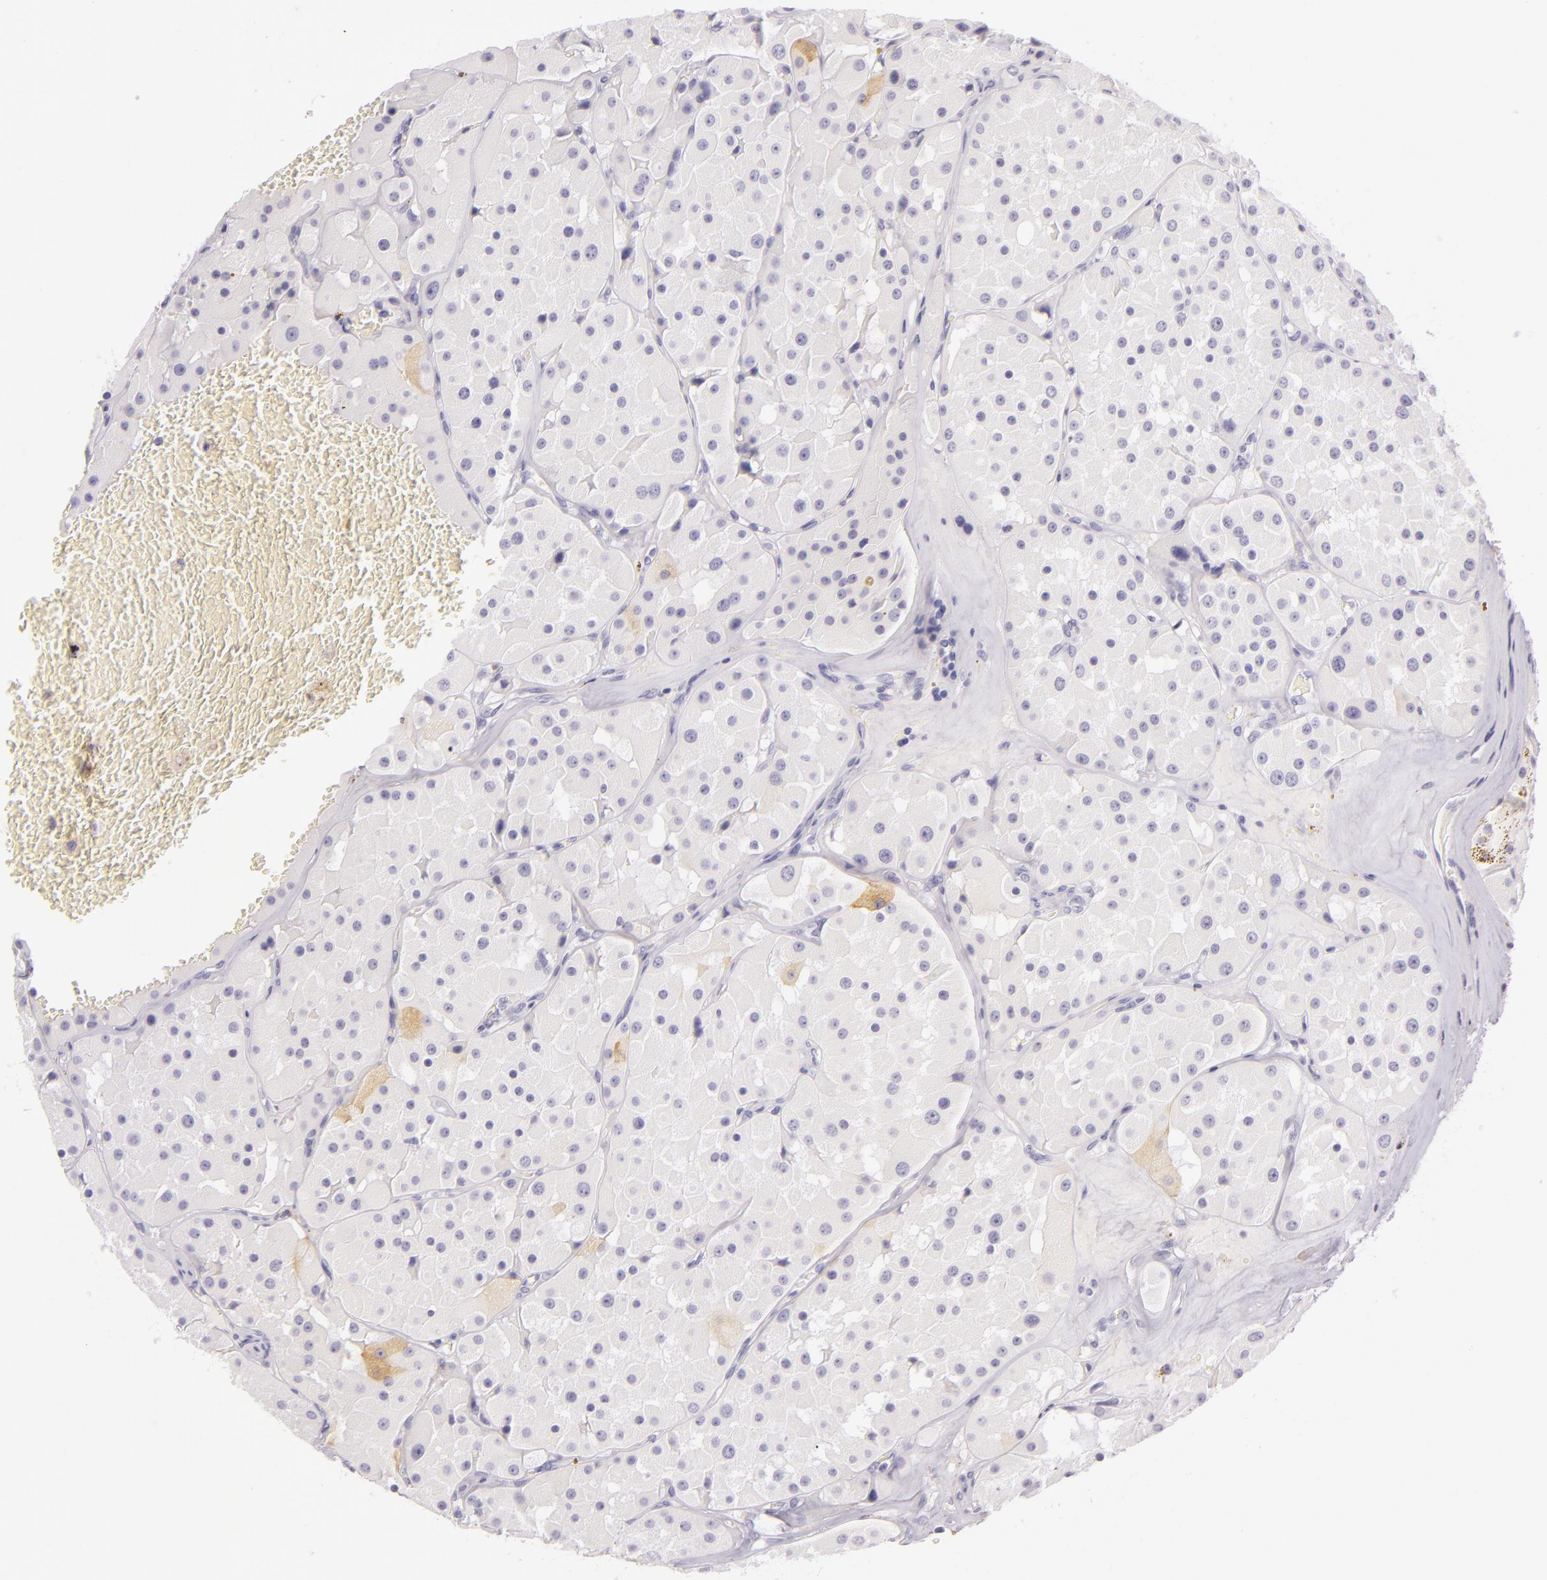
{"staining": {"intensity": "weak", "quantity": "<25%", "location": "cytoplasmic/membranous"}, "tissue": "renal cancer", "cell_type": "Tumor cells", "image_type": "cancer", "snomed": [{"axis": "morphology", "description": "Adenocarcinoma, uncertain malignant potential"}, {"axis": "topography", "description": "Kidney"}], "caption": "High magnification brightfield microscopy of renal cancer stained with DAB (3,3'-diaminobenzidine) (brown) and counterstained with hematoxylin (blue): tumor cells show no significant positivity.", "gene": "CBS", "patient": {"sex": "male", "age": 63}}